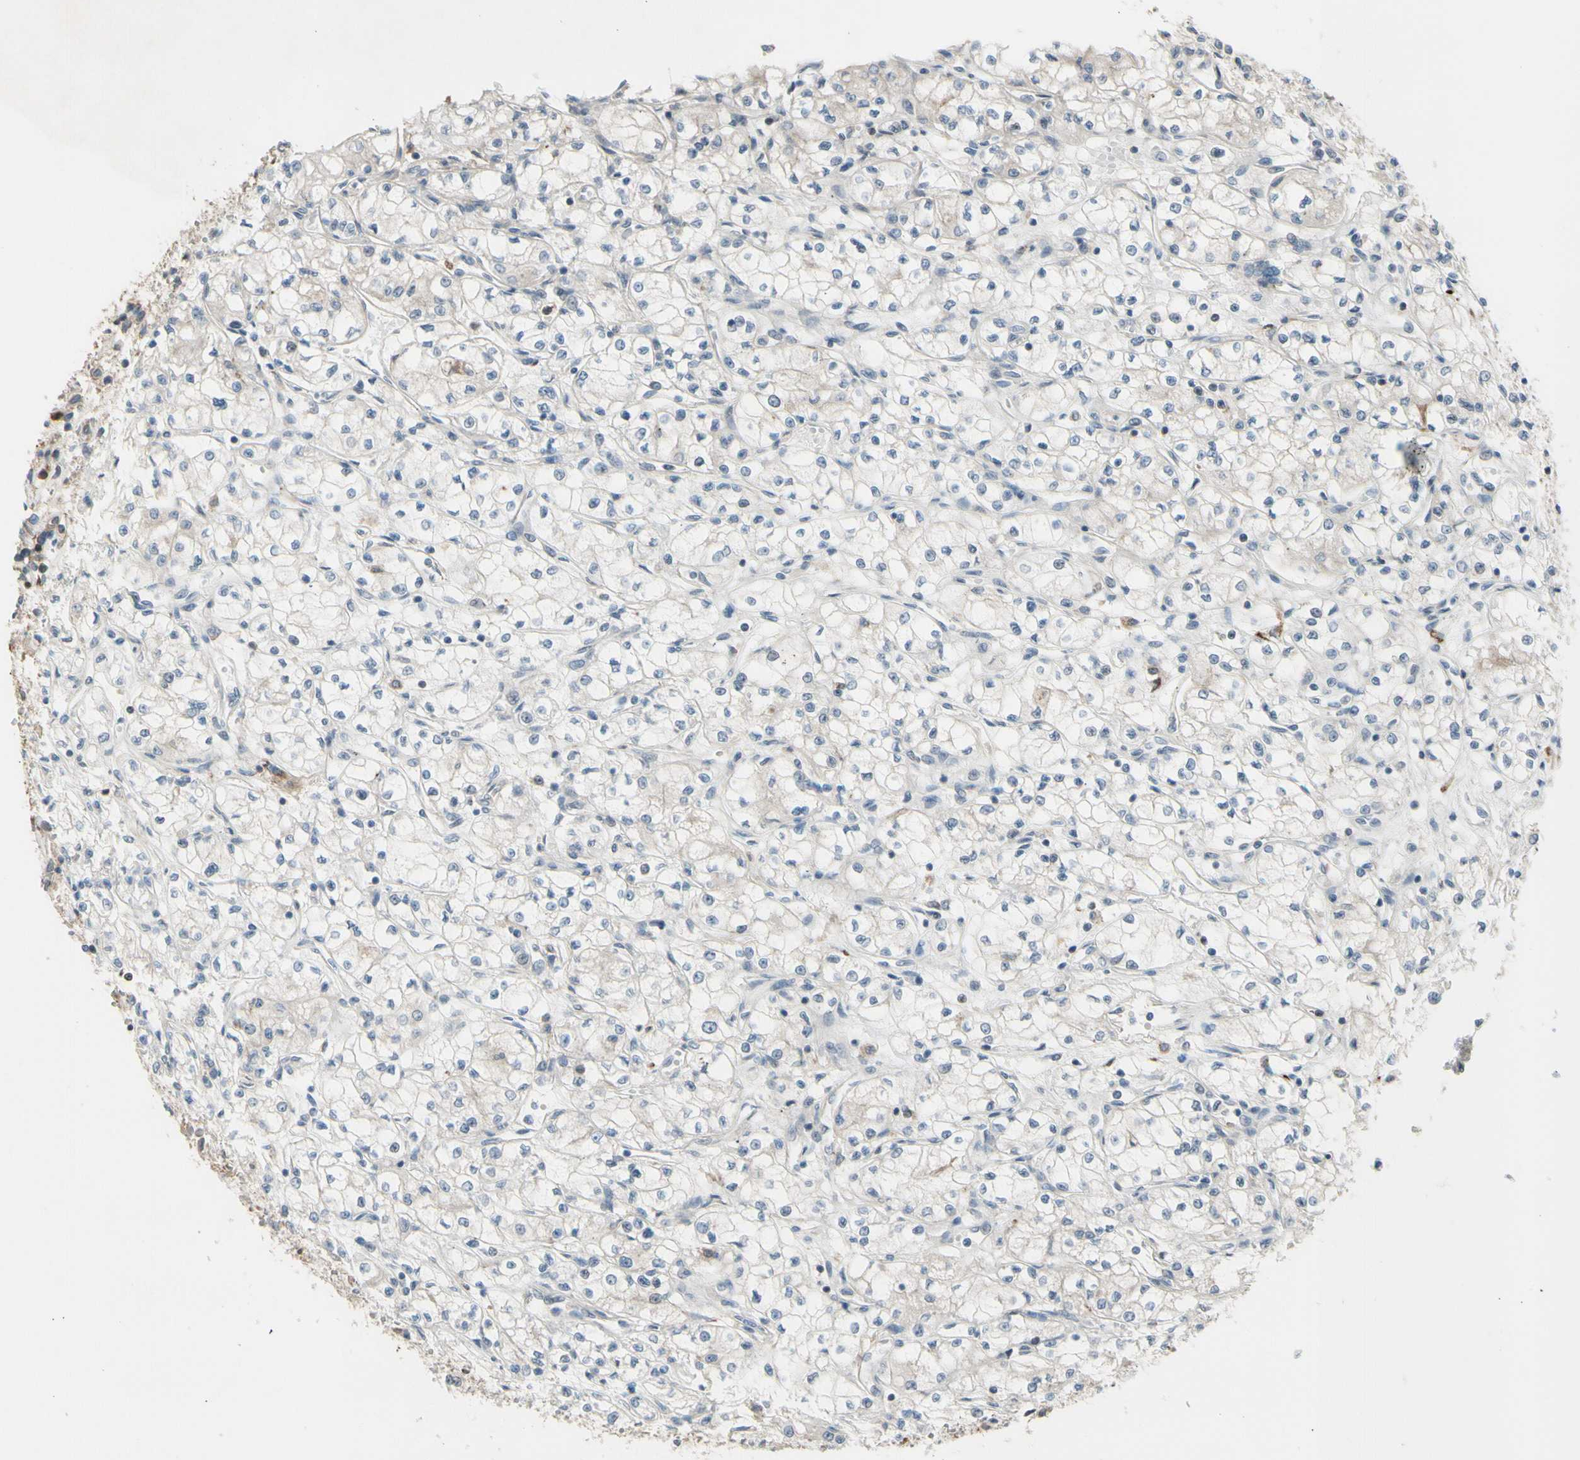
{"staining": {"intensity": "negative", "quantity": "none", "location": "none"}, "tissue": "renal cancer", "cell_type": "Tumor cells", "image_type": "cancer", "snomed": [{"axis": "morphology", "description": "Normal tissue, NOS"}, {"axis": "morphology", "description": "Adenocarcinoma, NOS"}, {"axis": "topography", "description": "Kidney"}], "caption": "Tumor cells are negative for protein expression in human renal cancer.", "gene": "GALNT5", "patient": {"sex": "male", "age": 59}}